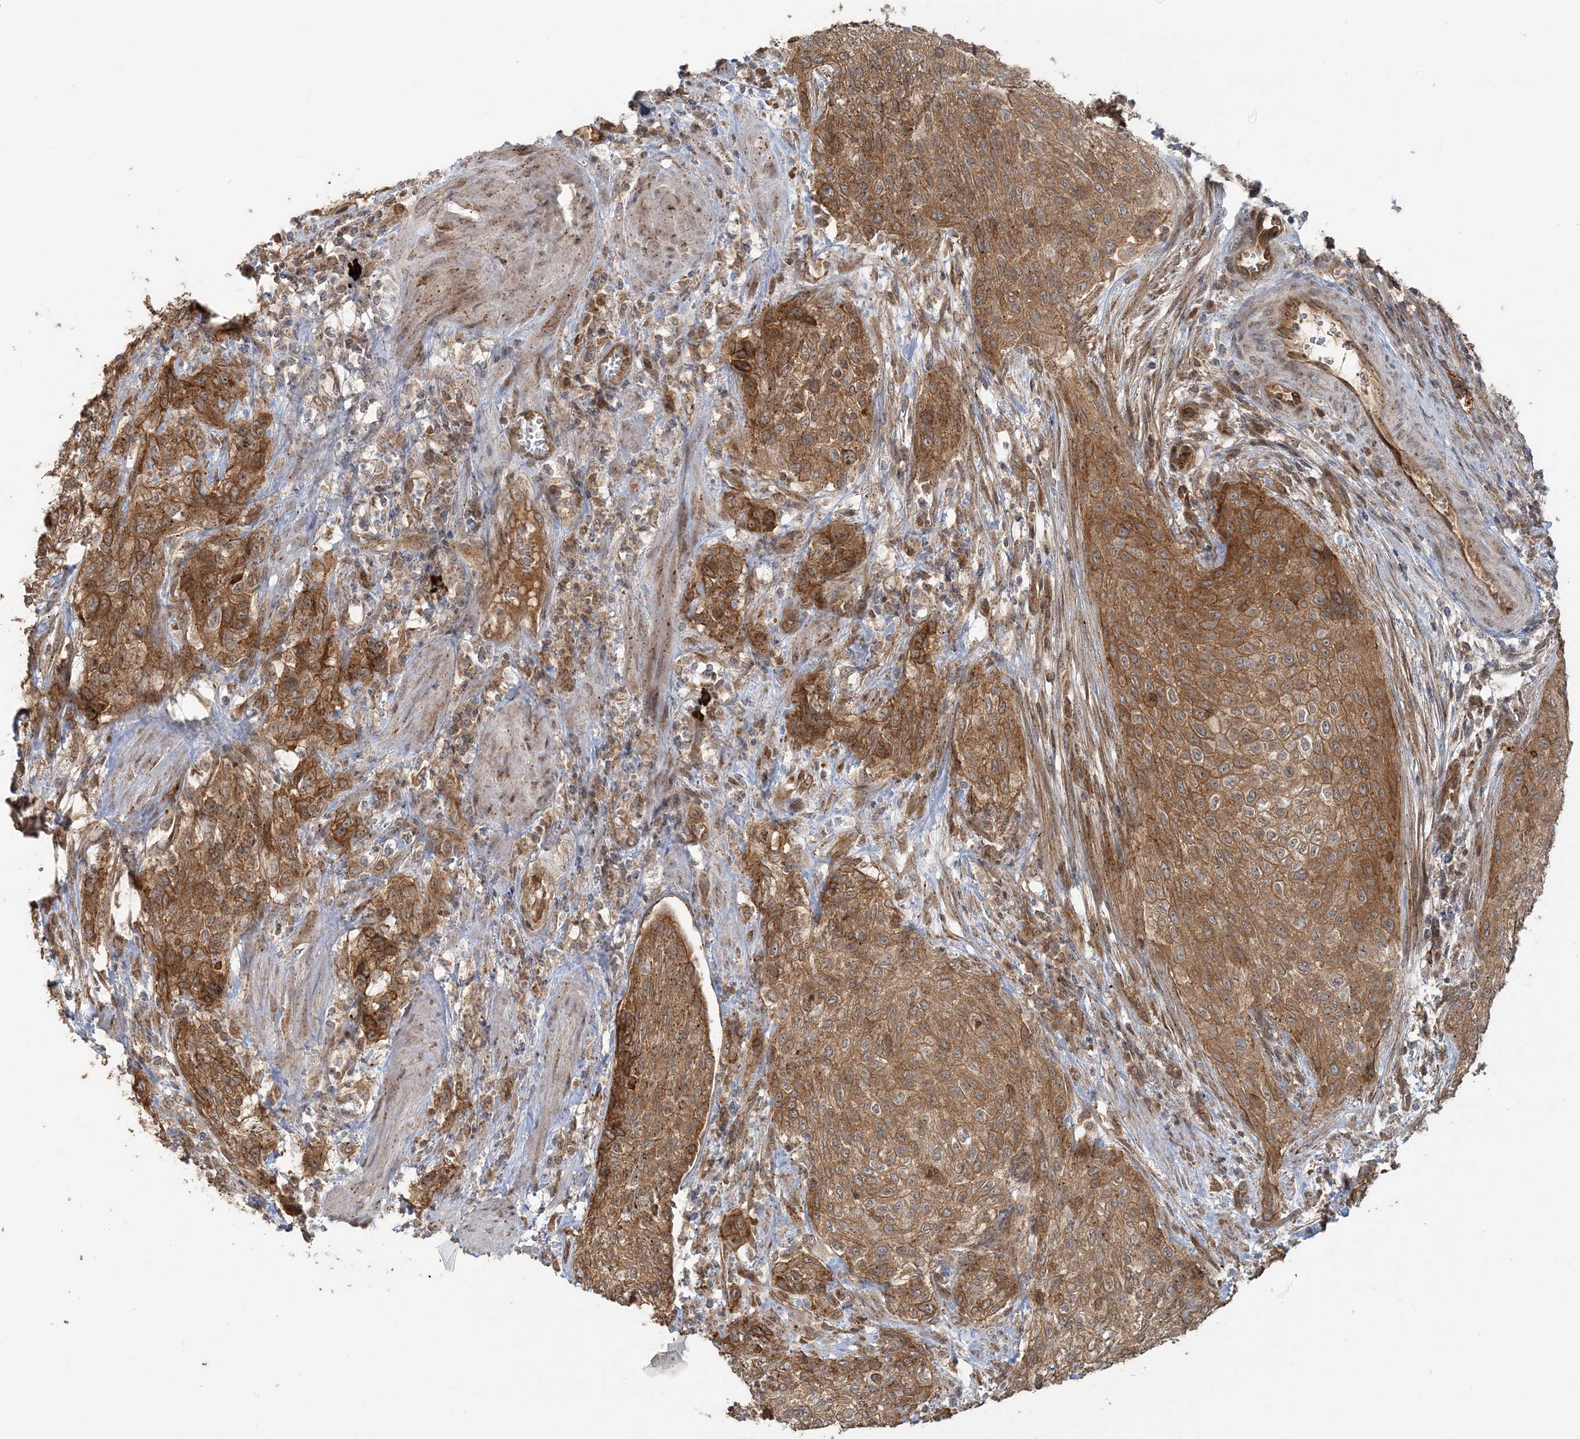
{"staining": {"intensity": "moderate", "quantity": ">75%", "location": "cytoplasmic/membranous"}, "tissue": "urothelial cancer", "cell_type": "Tumor cells", "image_type": "cancer", "snomed": [{"axis": "morphology", "description": "Urothelial carcinoma, High grade"}, {"axis": "topography", "description": "Urinary bladder"}], "caption": "Tumor cells show moderate cytoplasmic/membranous positivity in approximately >75% of cells in urothelial carcinoma (high-grade). (Brightfield microscopy of DAB IHC at high magnification).", "gene": "STIM2", "patient": {"sex": "male", "age": 35}}